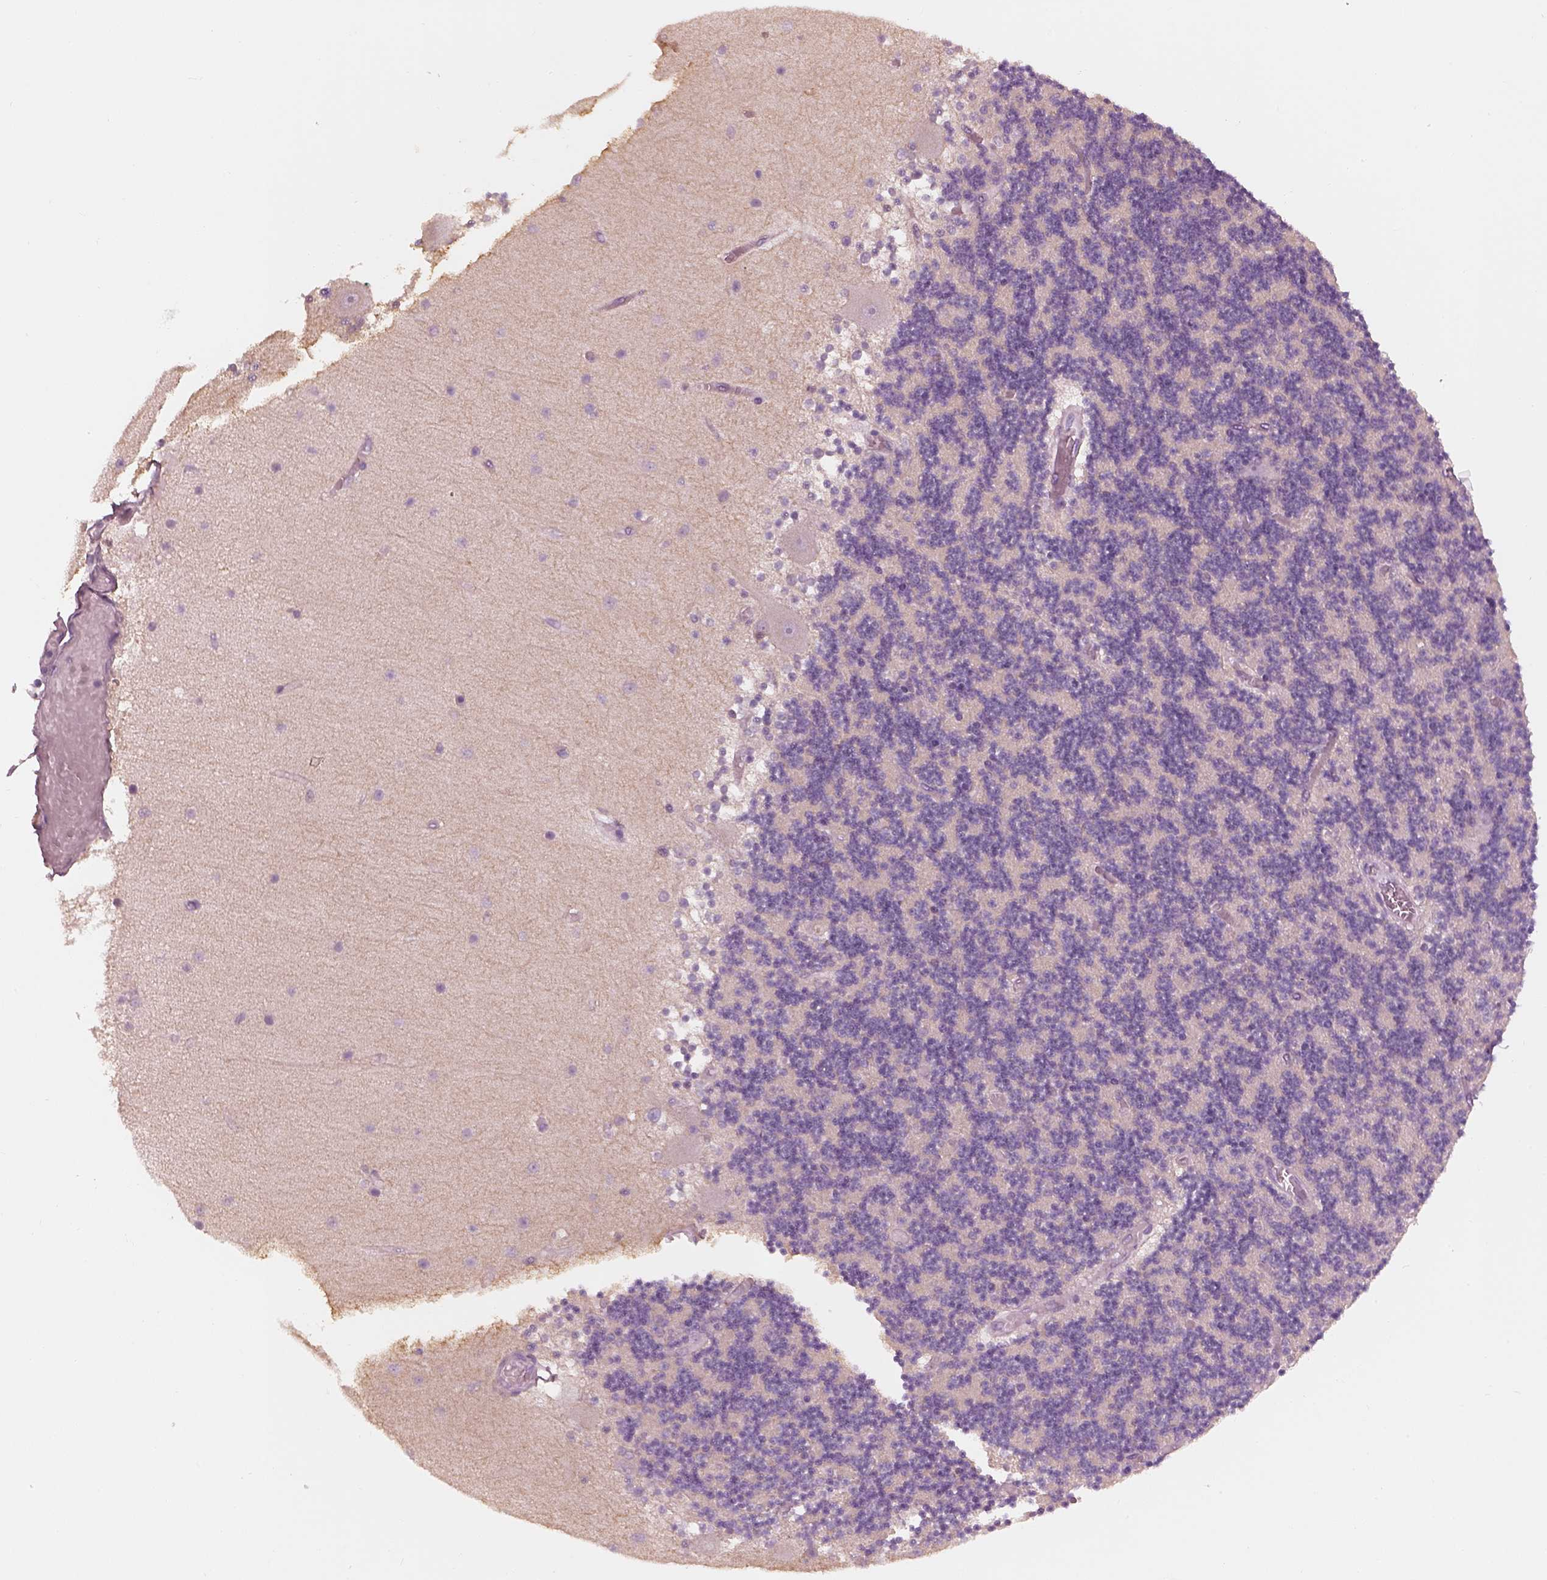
{"staining": {"intensity": "negative", "quantity": "none", "location": "none"}, "tissue": "cerebellum", "cell_type": "Cells in granular layer", "image_type": "normal", "snomed": [{"axis": "morphology", "description": "Normal tissue, NOS"}, {"axis": "topography", "description": "Cerebellum"}], "caption": "Cells in granular layer are negative for brown protein staining in normal cerebellum. Nuclei are stained in blue.", "gene": "SLC27A2", "patient": {"sex": "female", "age": 28}}